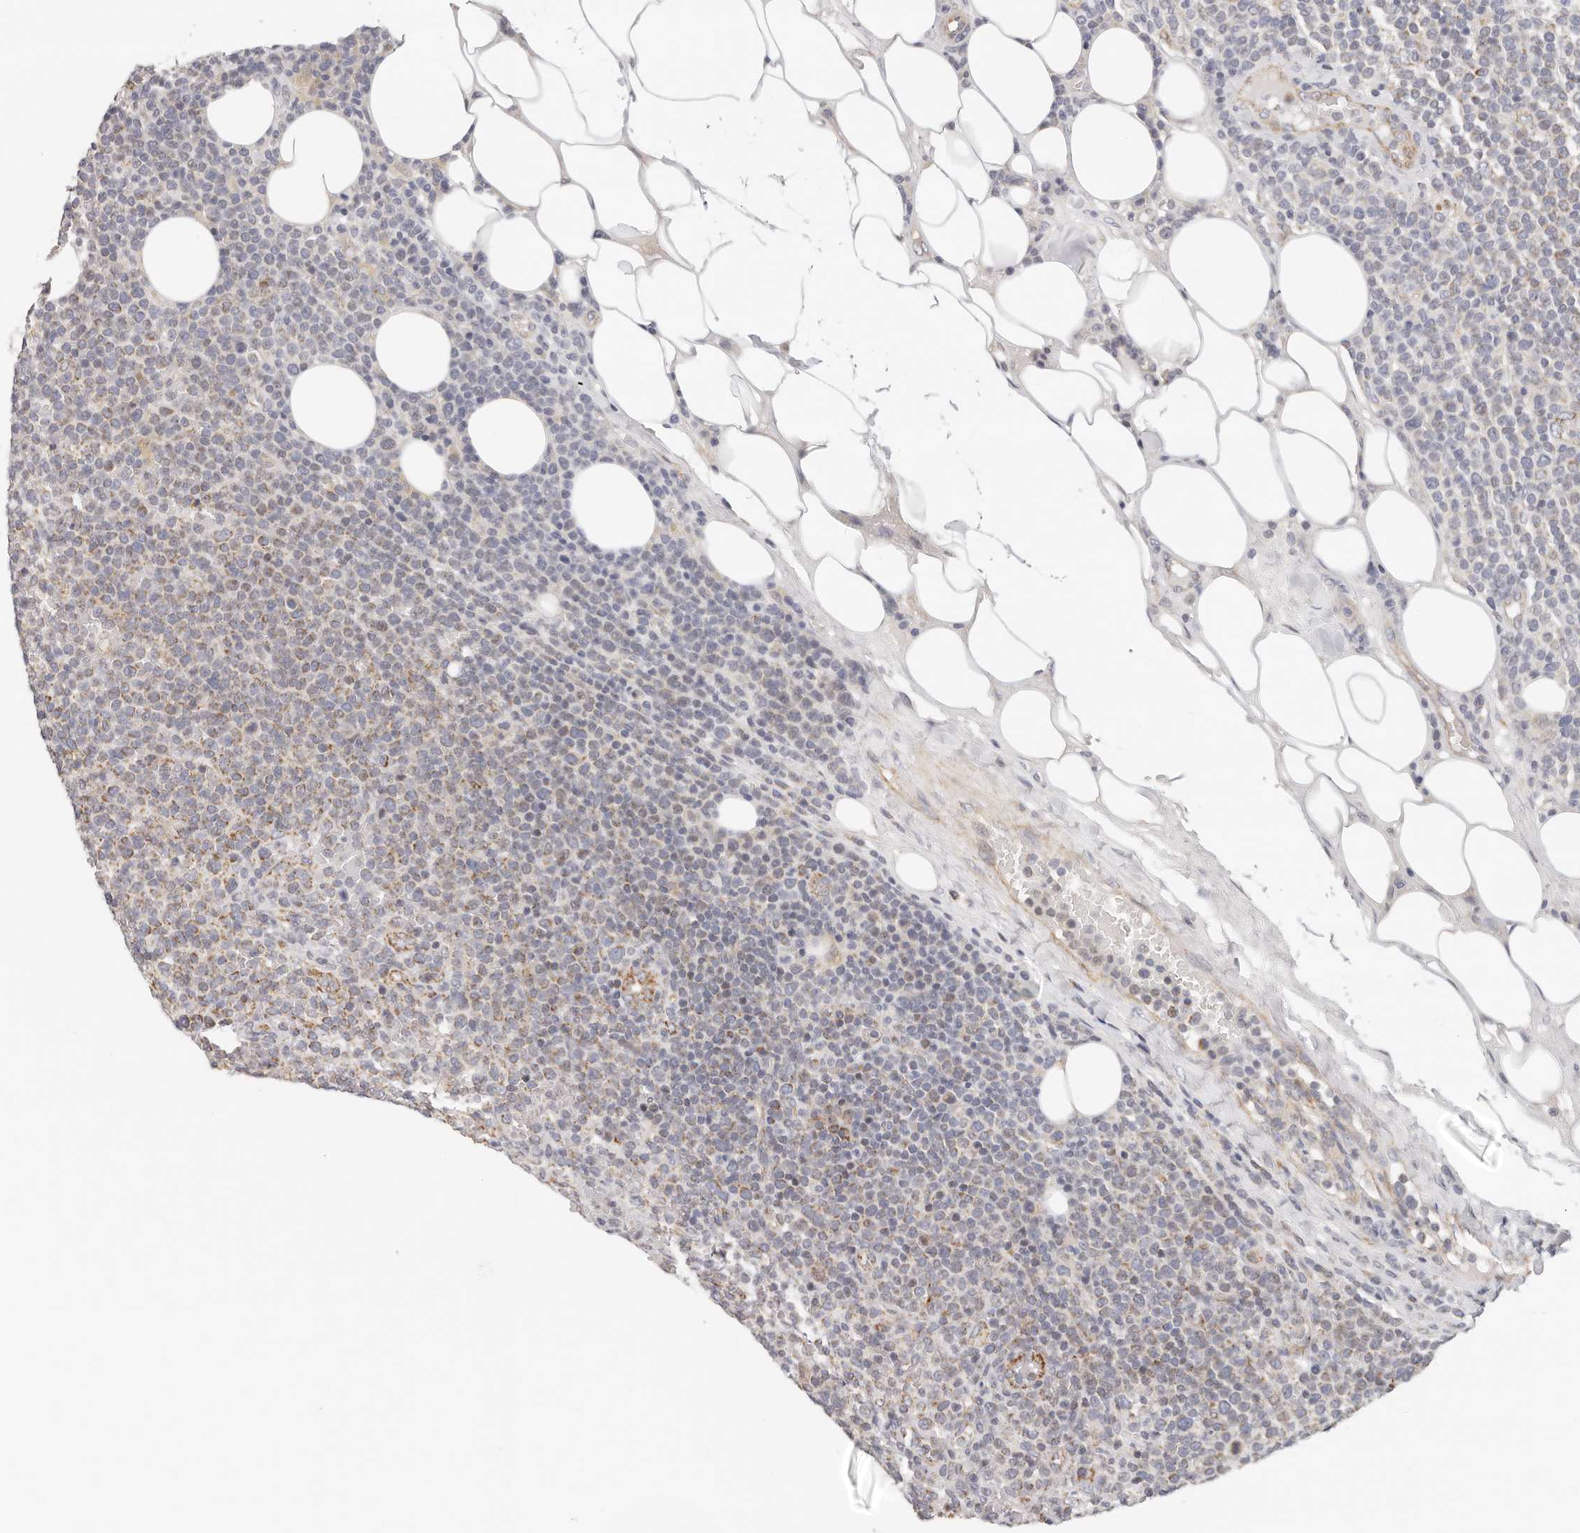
{"staining": {"intensity": "moderate", "quantity": "25%-75%", "location": "cytoplasmic/membranous"}, "tissue": "lymphoma", "cell_type": "Tumor cells", "image_type": "cancer", "snomed": [{"axis": "morphology", "description": "Malignant lymphoma, non-Hodgkin's type, High grade"}, {"axis": "topography", "description": "Lymph node"}], "caption": "Immunohistochemistry of lymphoma displays medium levels of moderate cytoplasmic/membranous staining in about 25%-75% of tumor cells.", "gene": "AFDN", "patient": {"sex": "male", "age": 61}}